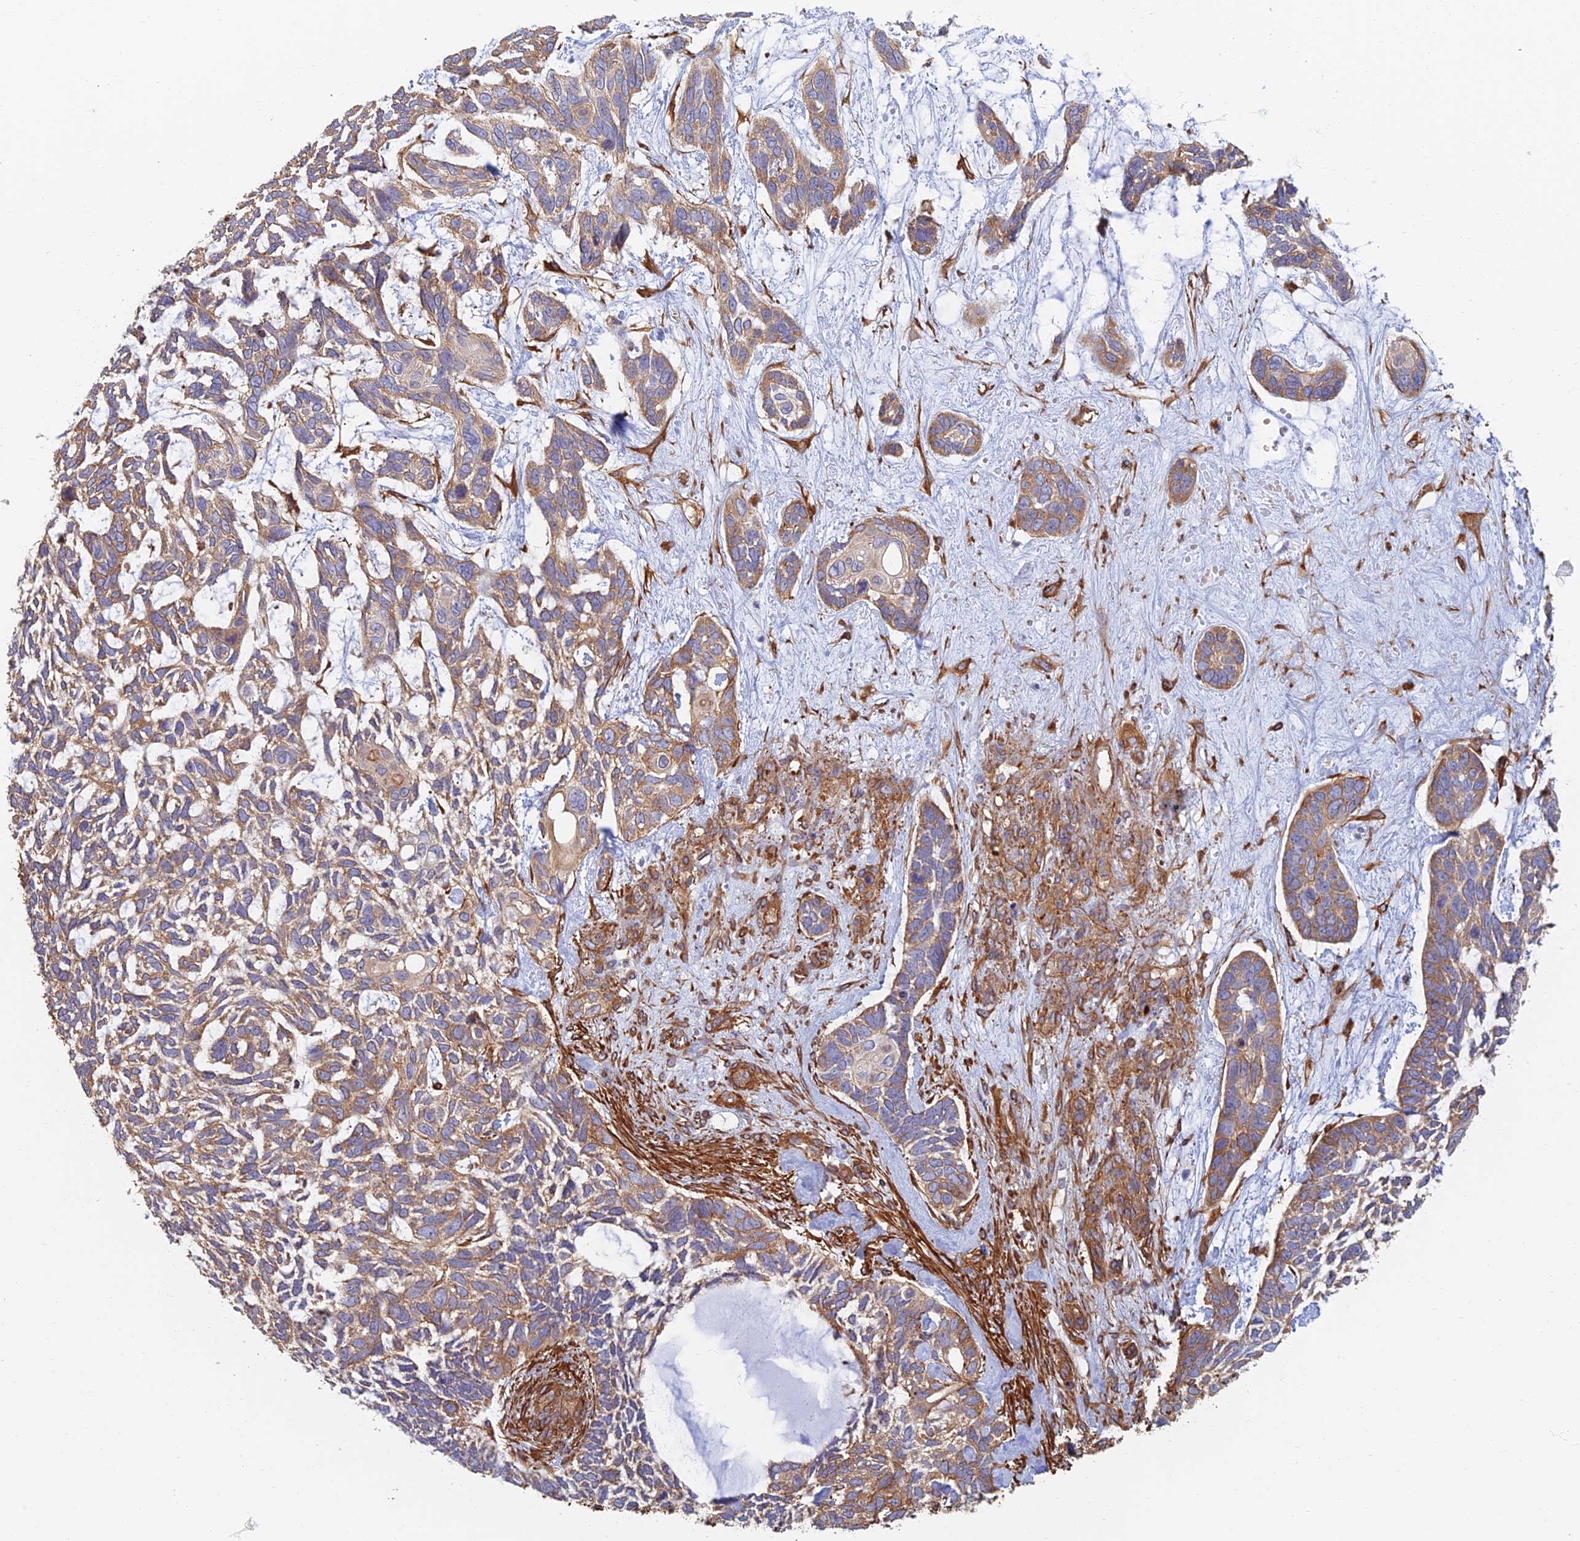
{"staining": {"intensity": "moderate", "quantity": ">75%", "location": "cytoplasmic/membranous"}, "tissue": "skin cancer", "cell_type": "Tumor cells", "image_type": "cancer", "snomed": [{"axis": "morphology", "description": "Basal cell carcinoma"}, {"axis": "topography", "description": "Skin"}], "caption": "Tumor cells demonstrate moderate cytoplasmic/membranous positivity in approximately >75% of cells in skin basal cell carcinoma. The staining was performed using DAB to visualize the protein expression in brown, while the nuclei were stained in blue with hematoxylin (Magnification: 20x).", "gene": "PAK4", "patient": {"sex": "male", "age": 88}}